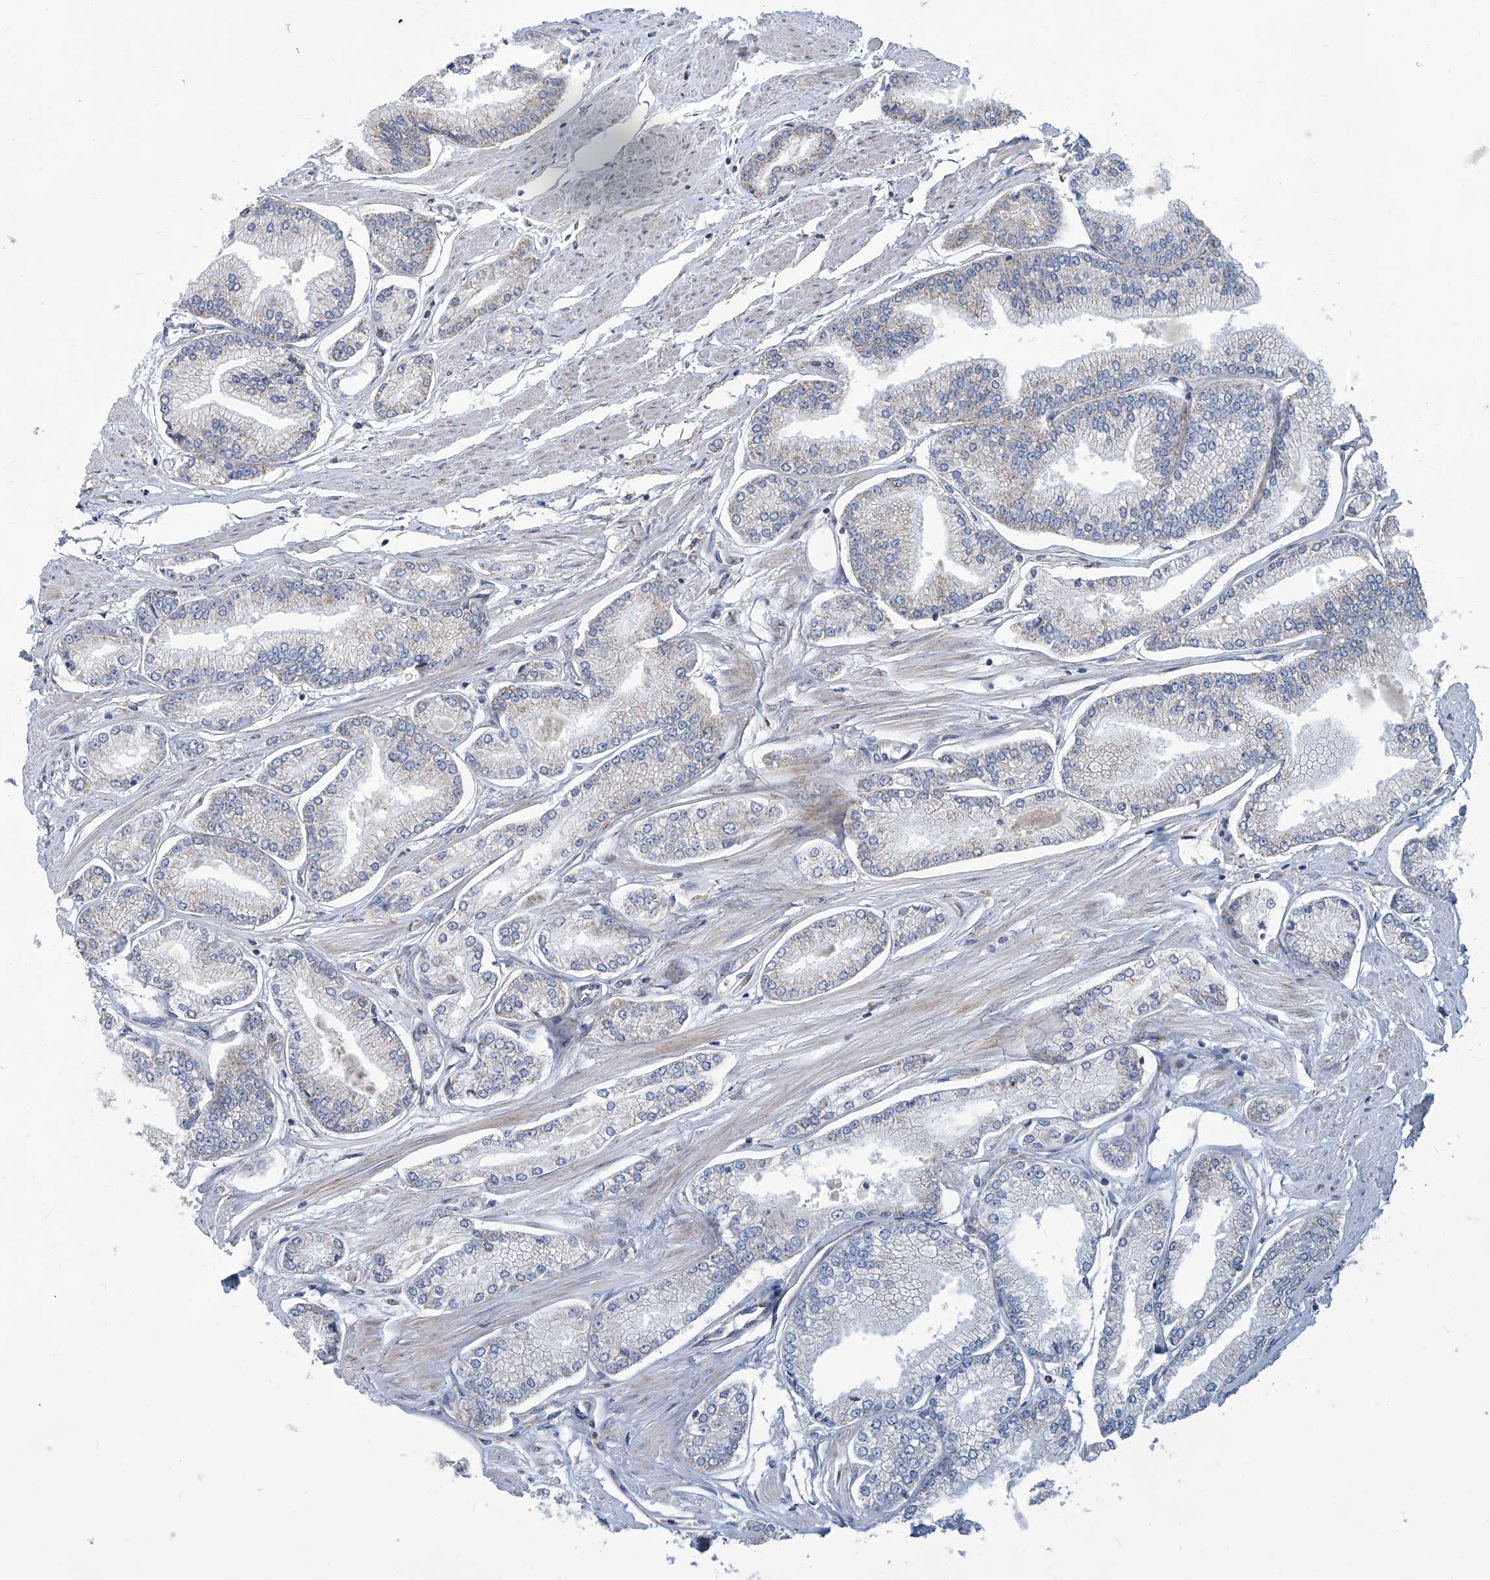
{"staining": {"intensity": "weak", "quantity": "<25%", "location": "cytoplasmic/membranous"}, "tissue": "prostate cancer", "cell_type": "Tumor cells", "image_type": "cancer", "snomed": [{"axis": "morphology", "description": "Adenocarcinoma, Low grade"}, {"axis": "topography", "description": "Prostate"}], "caption": "Tumor cells are negative for brown protein staining in prostate cancer.", "gene": "USP48", "patient": {"sex": "male", "age": 52}}